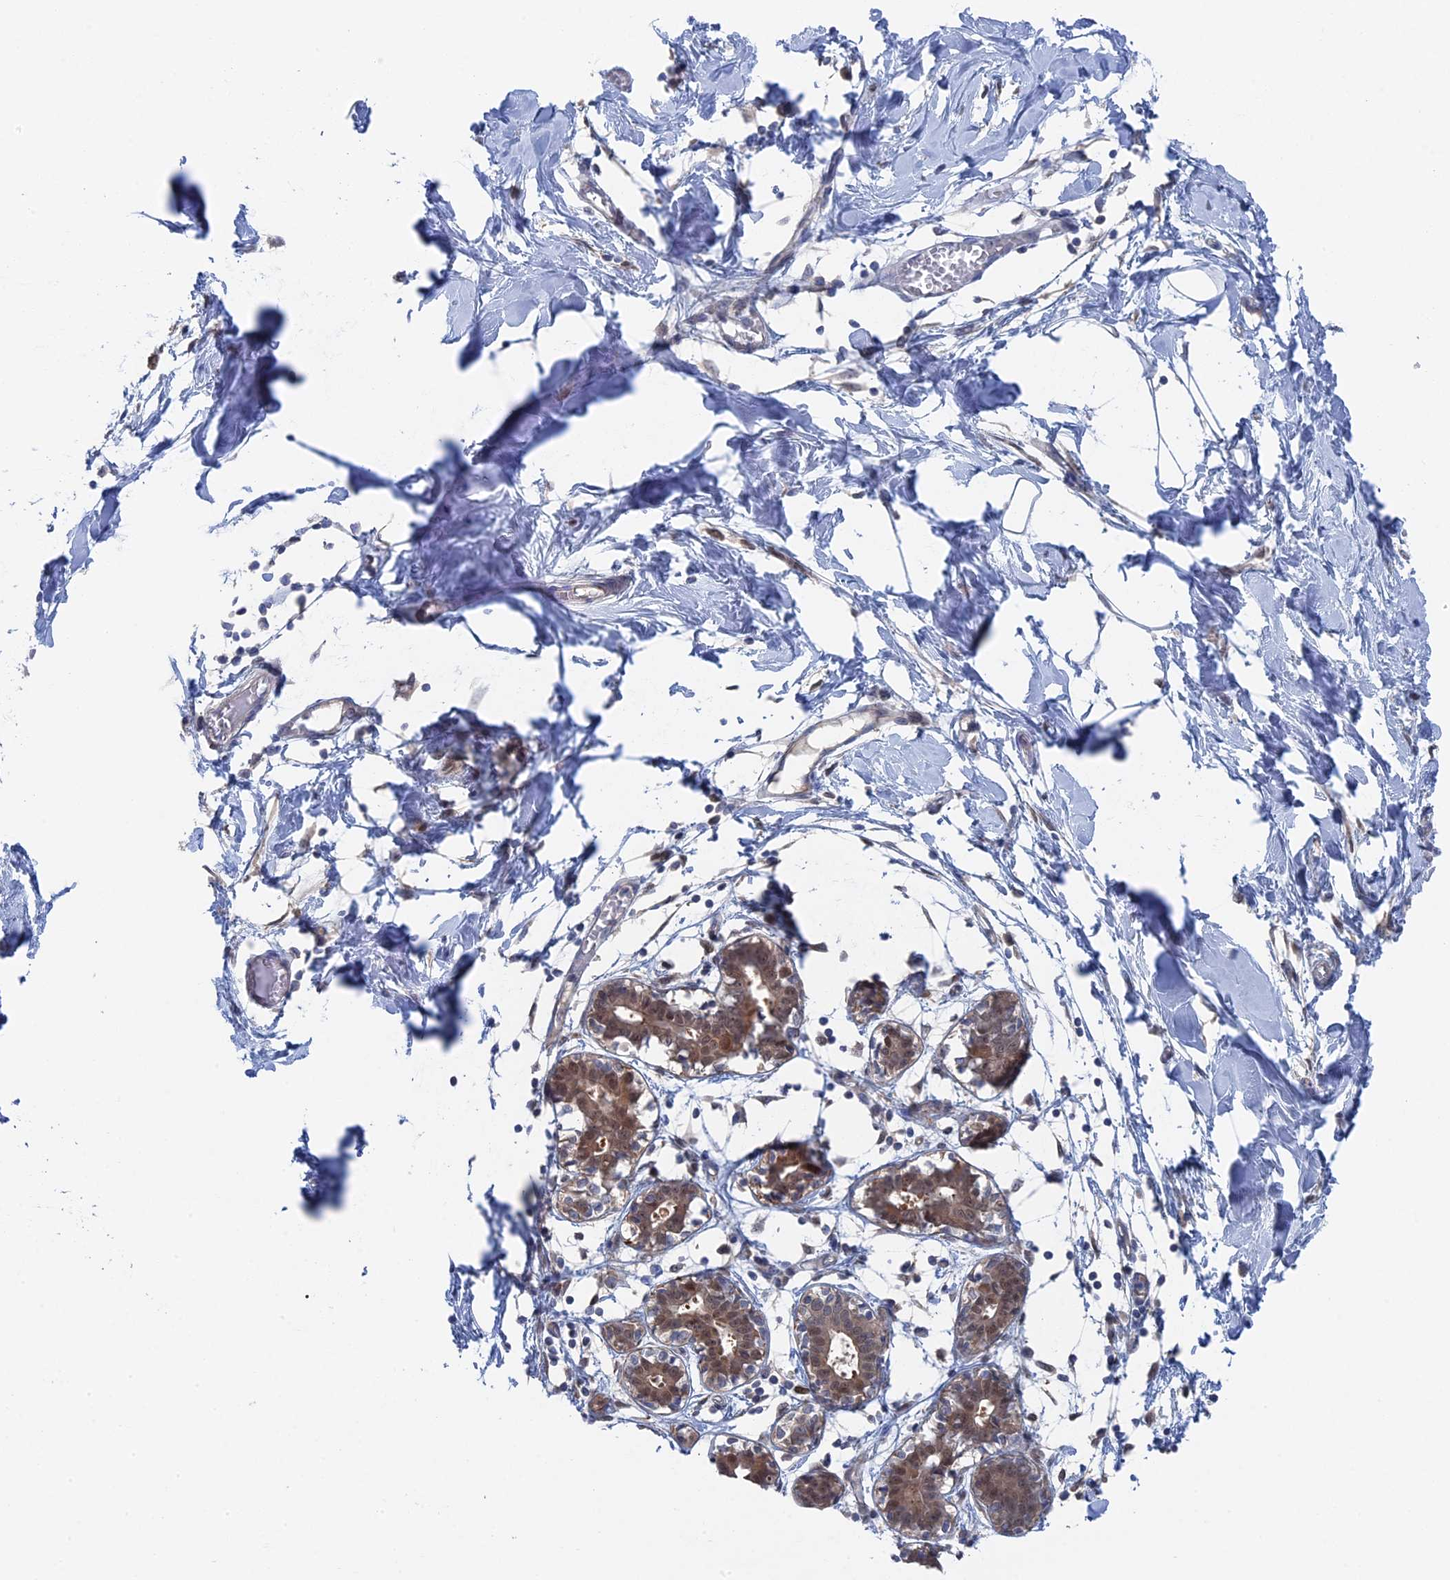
{"staining": {"intensity": "negative", "quantity": "none", "location": "none"}, "tissue": "breast", "cell_type": "Adipocytes", "image_type": "normal", "snomed": [{"axis": "morphology", "description": "Normal tissue, NOS"}, {"axis": "topography", "description": "Breast"}], "caption": "Protein analysis of normal breast shows no significant staining in adipocytes.", "gene": "IRGQ", "patient": {"sex": "female", "age": 27}}